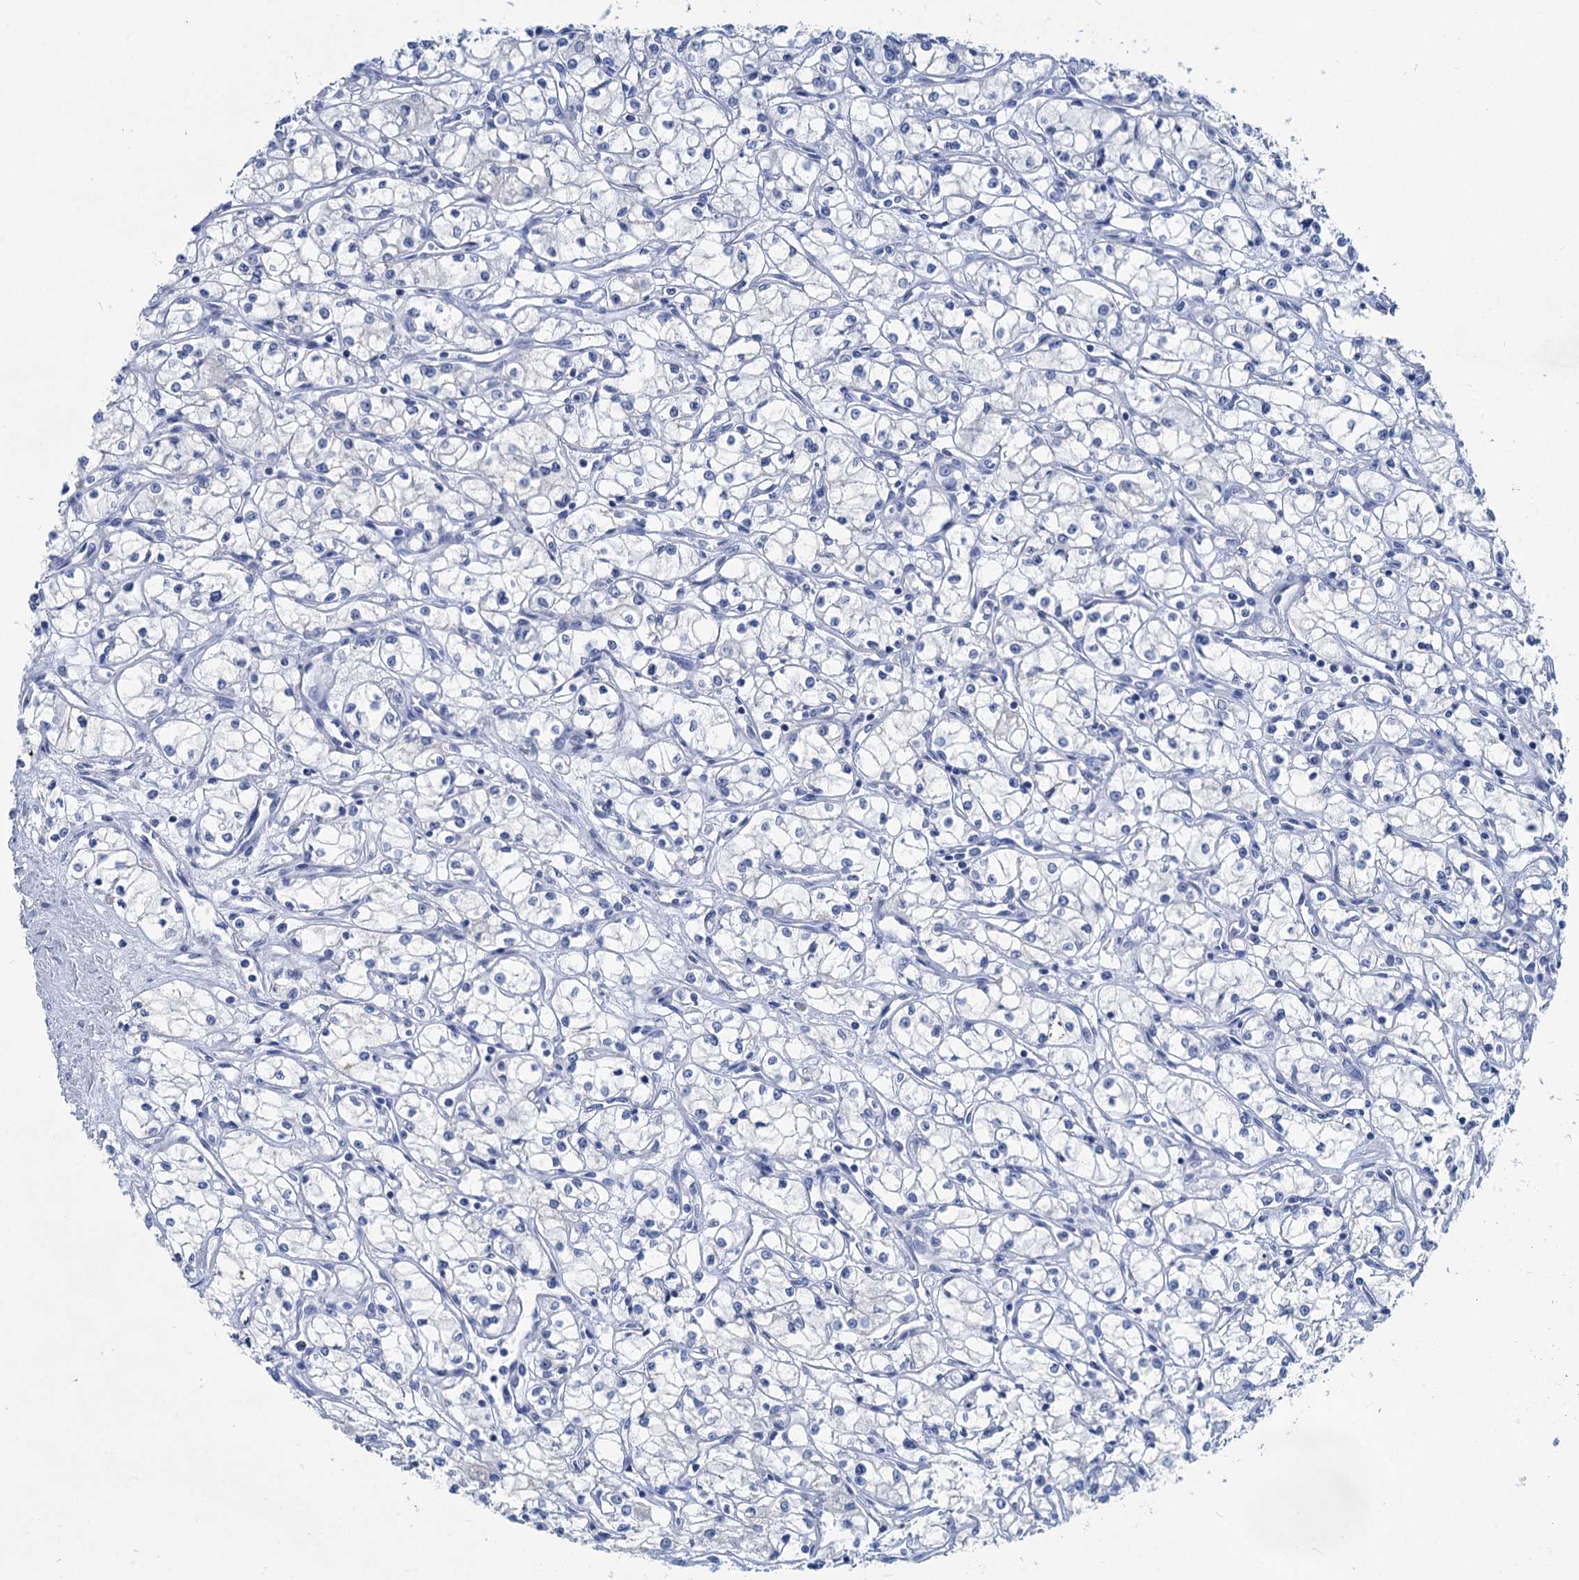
{"staining": {"intensity": "negative", "quantity": "none", "location": "none"}, "tissue": "renal cancer", "cell_type": "Tumor cells", "image_type": "cancer", "snomed": [{"axis": "morphology", "description": "Adenocarcinoma, NOS"}, {"axis": "topography", "description": "Kidney"}], "caption": "An IHC histopathology image of renal cancer is shown. There is no staining in tumor cells of renal cancer. (Stains: DAB (3,3'-diaminobenzidine) immunohistochemistry (IHC) with hematoxylin counter stain, Microscopy: brightfield microscopy at high magnification).", "gene": "CHDH", "patient": {"sex": "male", "age": 59}}